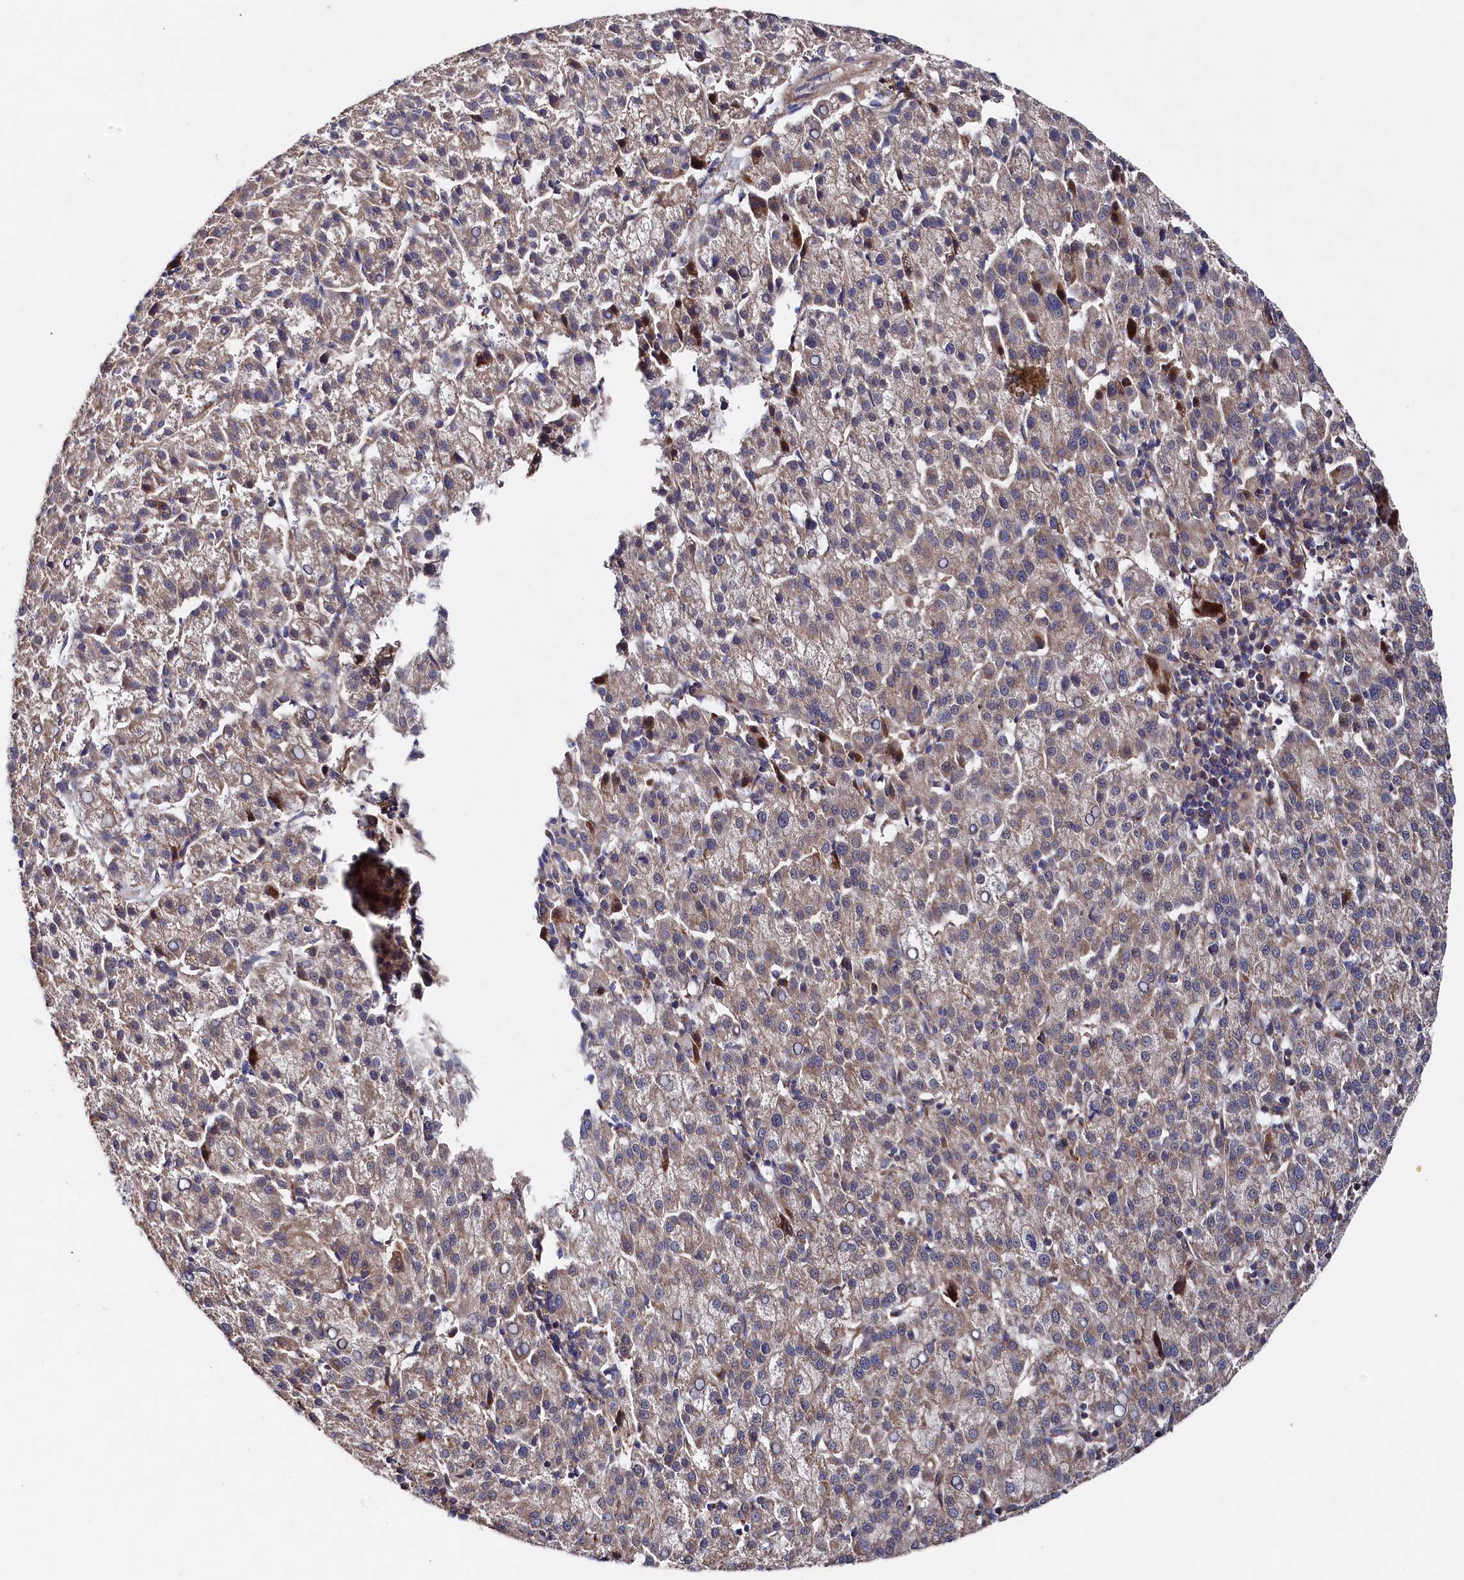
{"staining": {"intensity": "moderate", "quantity": ">75%", "location": "cytoplasmic/membranous"}, "tissue": "liver cancer", "cell_type": "Tumor cells", "image_type": "cancer", "snomed": [{"axis": "morphology", "description": "Carcinoma, Hepatocellular, NOS"}, {"axis": "topography", "description": "Liver"}], "caption": "There is medium levels of moderate cytoplasmic/membranous positivity in tumor cells of hepatocellular carcinoma (liver), as demonstrated by immunohistochemical staining (brown color).", "gene": "SUPV3L1", "patient": {"sex": "female", "age": 58}}